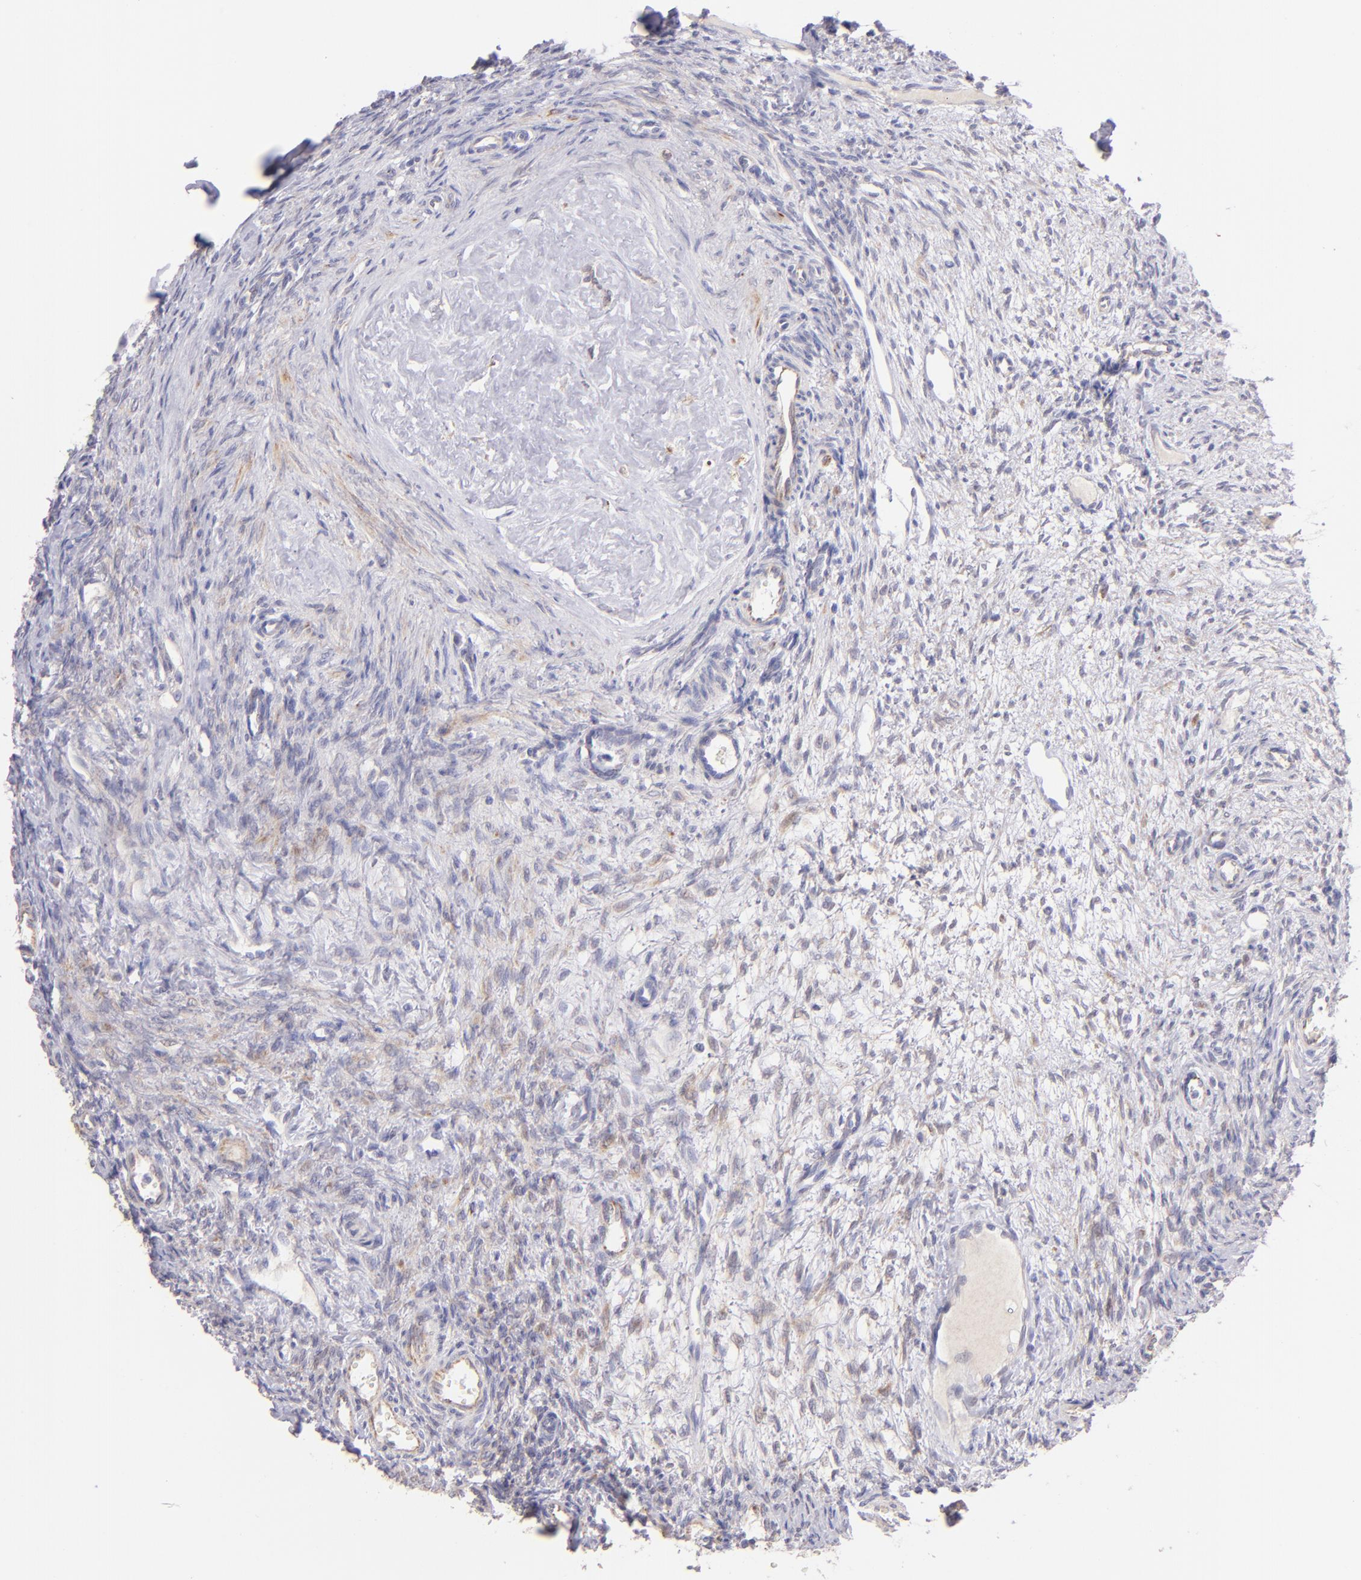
{"staining": {"intensity": "weak", "quantity": "25%-75%", "location": "cytoplasmic/membranous"}, "tissue": "ovary", "cell_type": "Ovarian stroma cells", "image_type": "normal", "snomed": [{"axis": "morphology", "description": "Normal tissue, NOS"}, {"axis": "topography", "description": "Ovary"}], "caption": "Protein analysis of benign ovary reveals weak cytoplasmic/membranous staining in about 25%-75% of ovarian stroma cells. The staining was performed using DAB, with brown indicating positive protein expression. Nuclei are stained blue with hematoxylin.", "gene": "SH2D4A", "patient": {"sex": "female", "age": 33}}